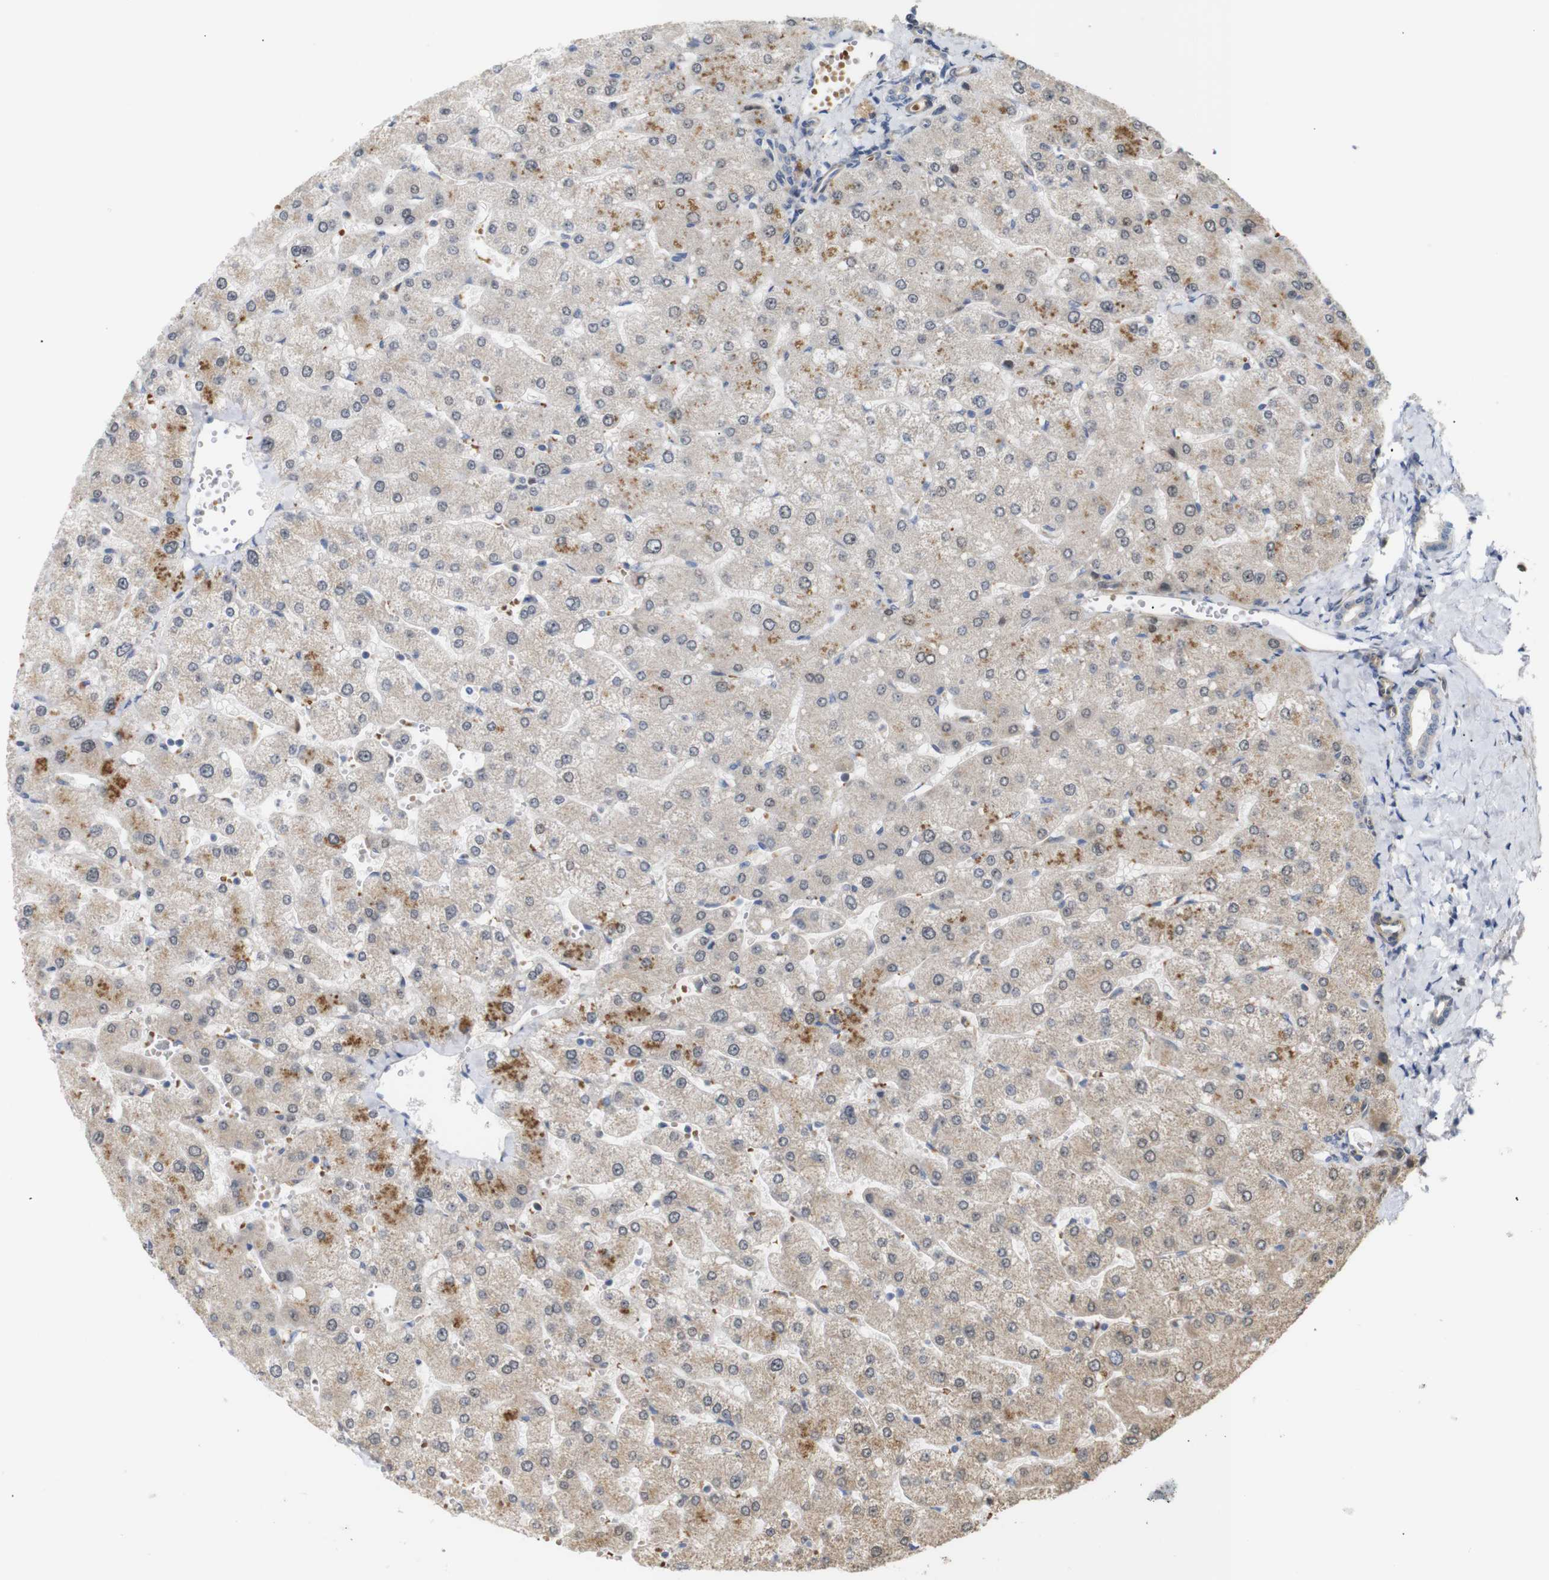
{"staining": {"intensity": "negative", "quantity": "none", "location": "none"}, "tissue": "liver", "cell_type": "Cholangiocytes", "image_type": "normal", "snomed": [{"axis": "morphology", "description": "Normal tissue, NOS"}, {"axis": "topography", "description": "Liver"}], "caption": "High power microscopy micrograph of an immunohistochemistry image of benign liver, revealing no significant staining in cholangiocytes.", "gene": "RPTOR", "patient": {"sex": "male", "age": 55}}